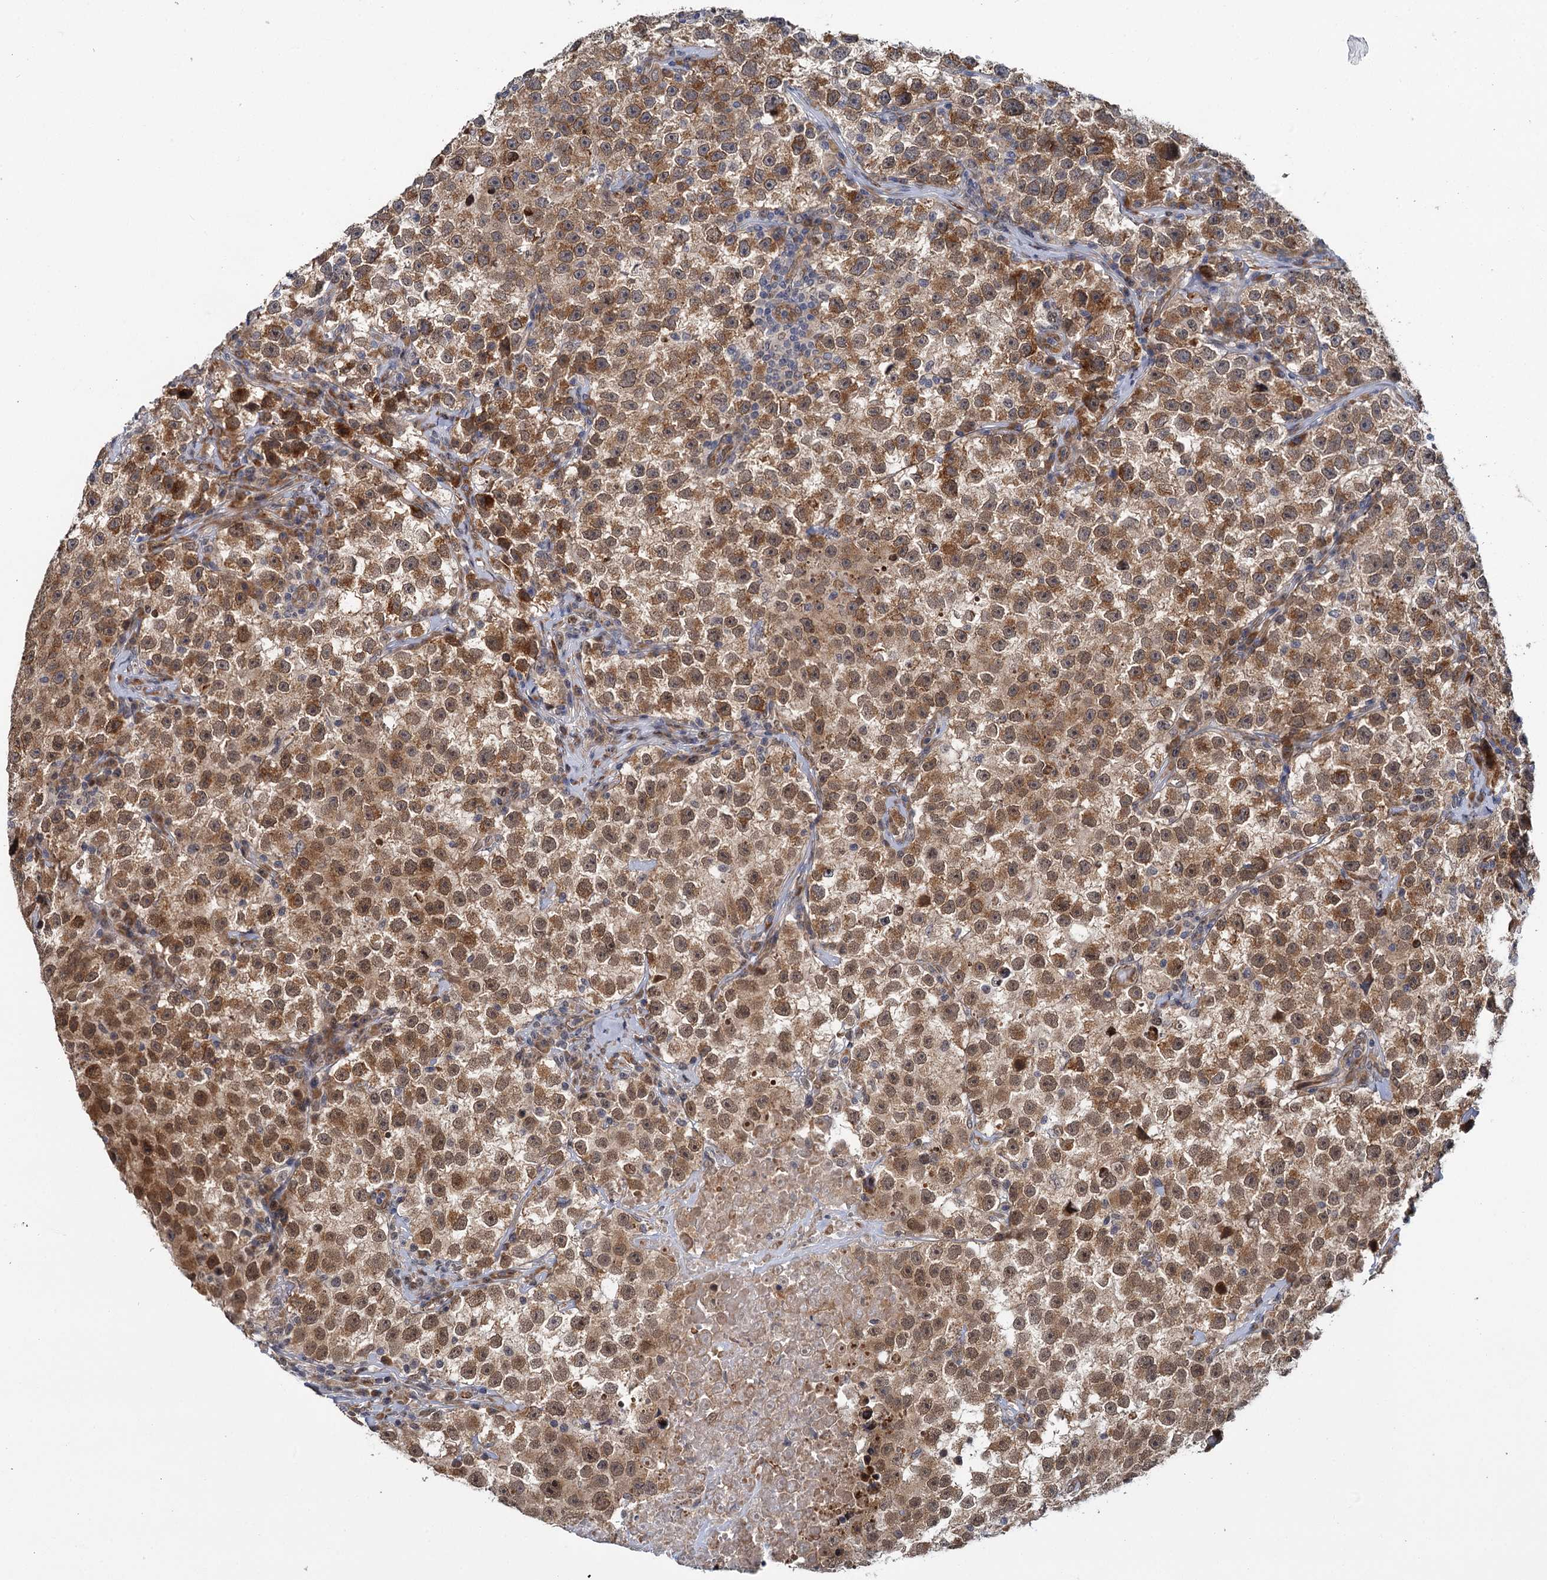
{"staining": {"intensity": "moderate", "quantity": ">75%", "location": "cytoplasmic/membranous"}, "tissue": "testis cancer", "cell_type": "Tumor cells", "image_type": "cancer", "snomed": [{"axis": "morphology", "description": "Seminoma, NOS"}, {"axis": "topography", "description": "Testis"}], "caption": "Immunohistochemical staining of human seminoma (testis) exhibits medium levels of moderate cytoplasmic/membranous protein staining in about >75% of tumor cells.", "gene": "APBA2", "patient": {"sex": "male", "age": 22}}